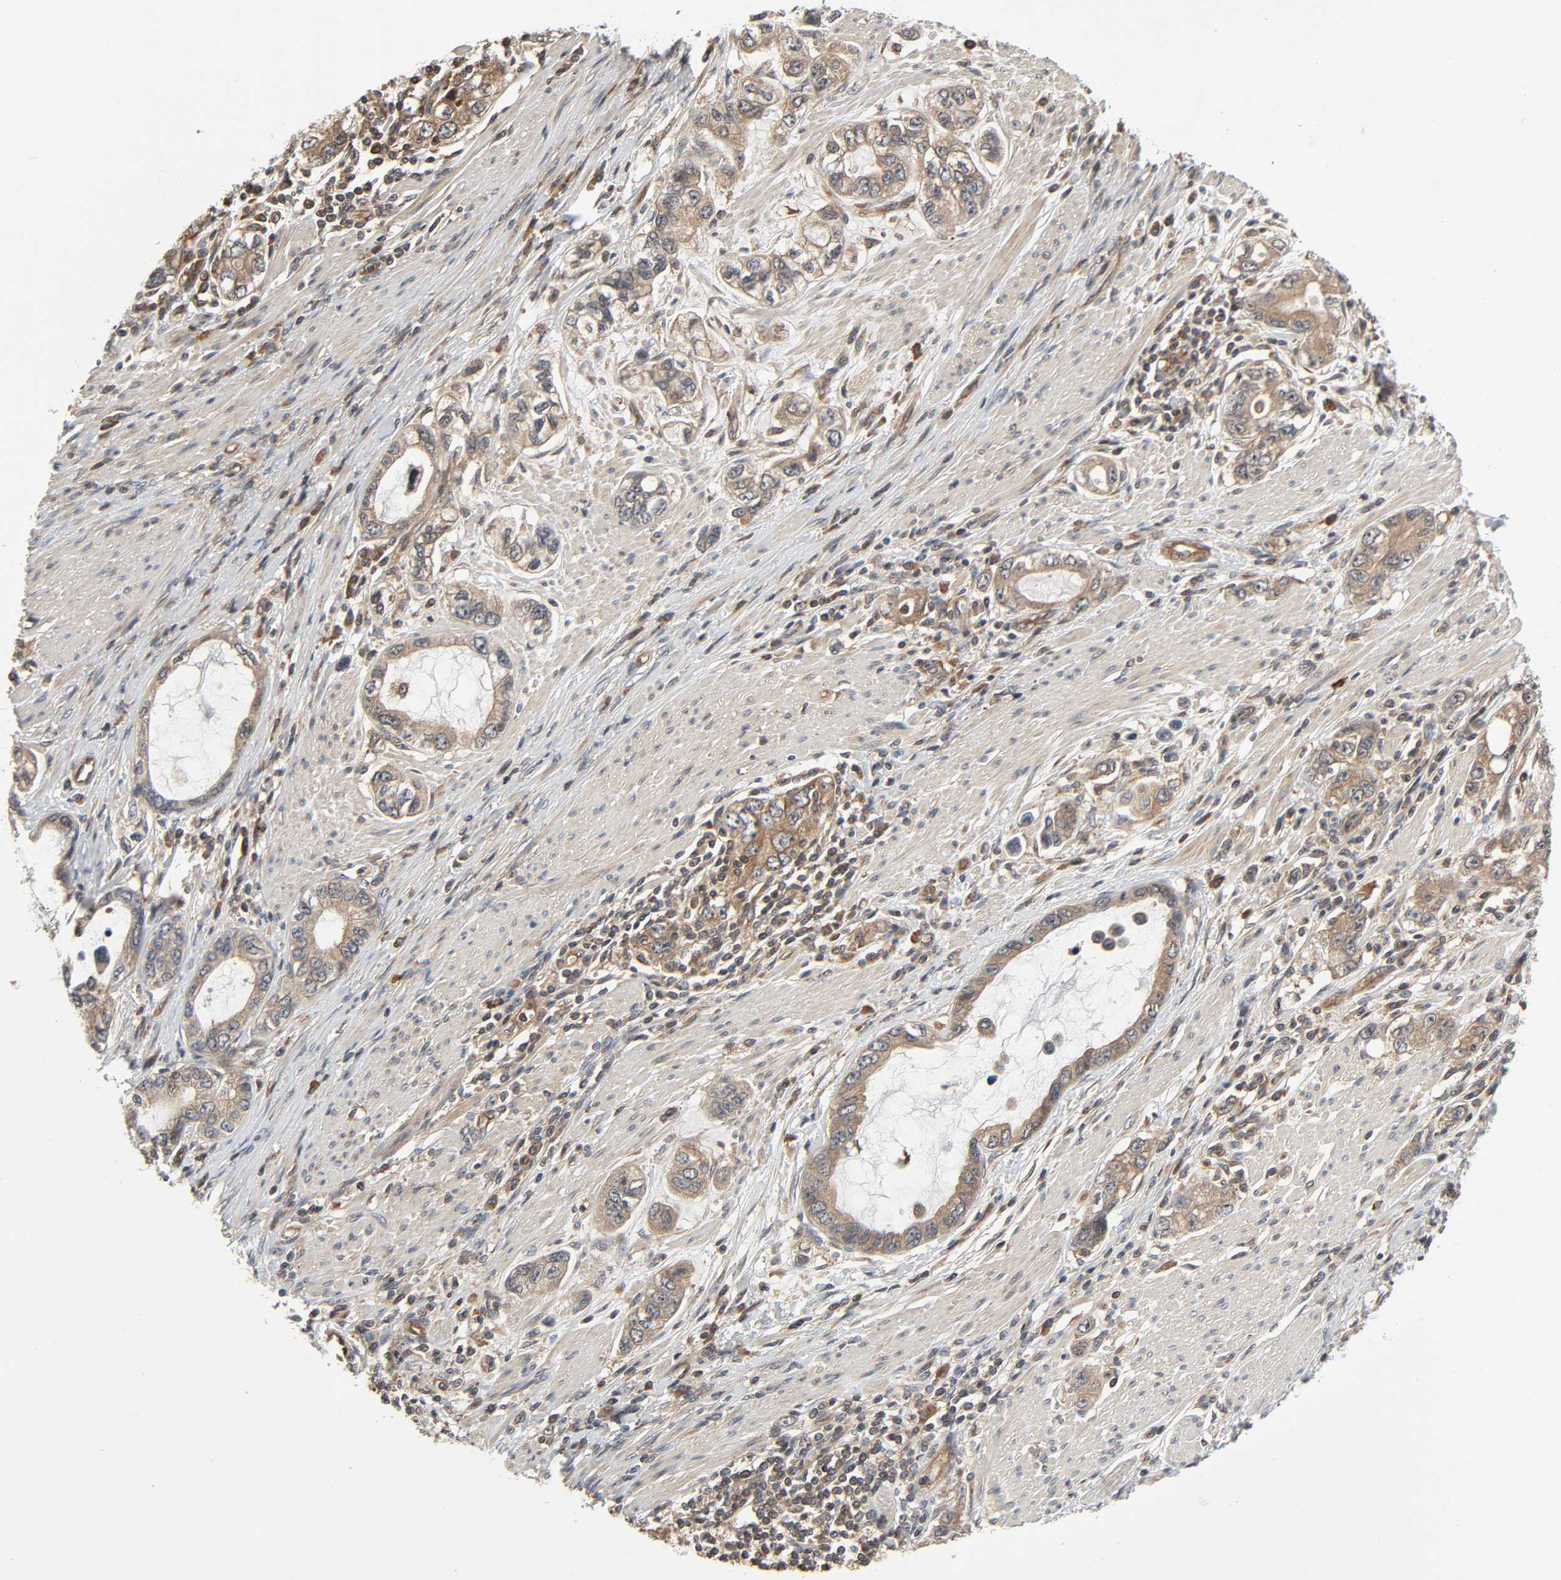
{"staining": {"intensity": "moderate", "quantity": ">75%", "location": "cytoplasmic/membranous"}, "tissue": "stomach cancer", "cell_type": "Tumor cells", "image_type": "cancer", "snomed": [{"axis": "morphology", "description": "Adenocarcinoma, NOS"}, {"axis": "topography", "description": "Stomach, lower"}], "caption": "Immunohistochemical staining of human adenocarcinoma (stomach) displays medium levels of moderate cytoplasmic/membranous expression in approximately >75% of tumor cells.", "gene": "PPP2R1B", "patient": {"sex": "female", "age": 93}}